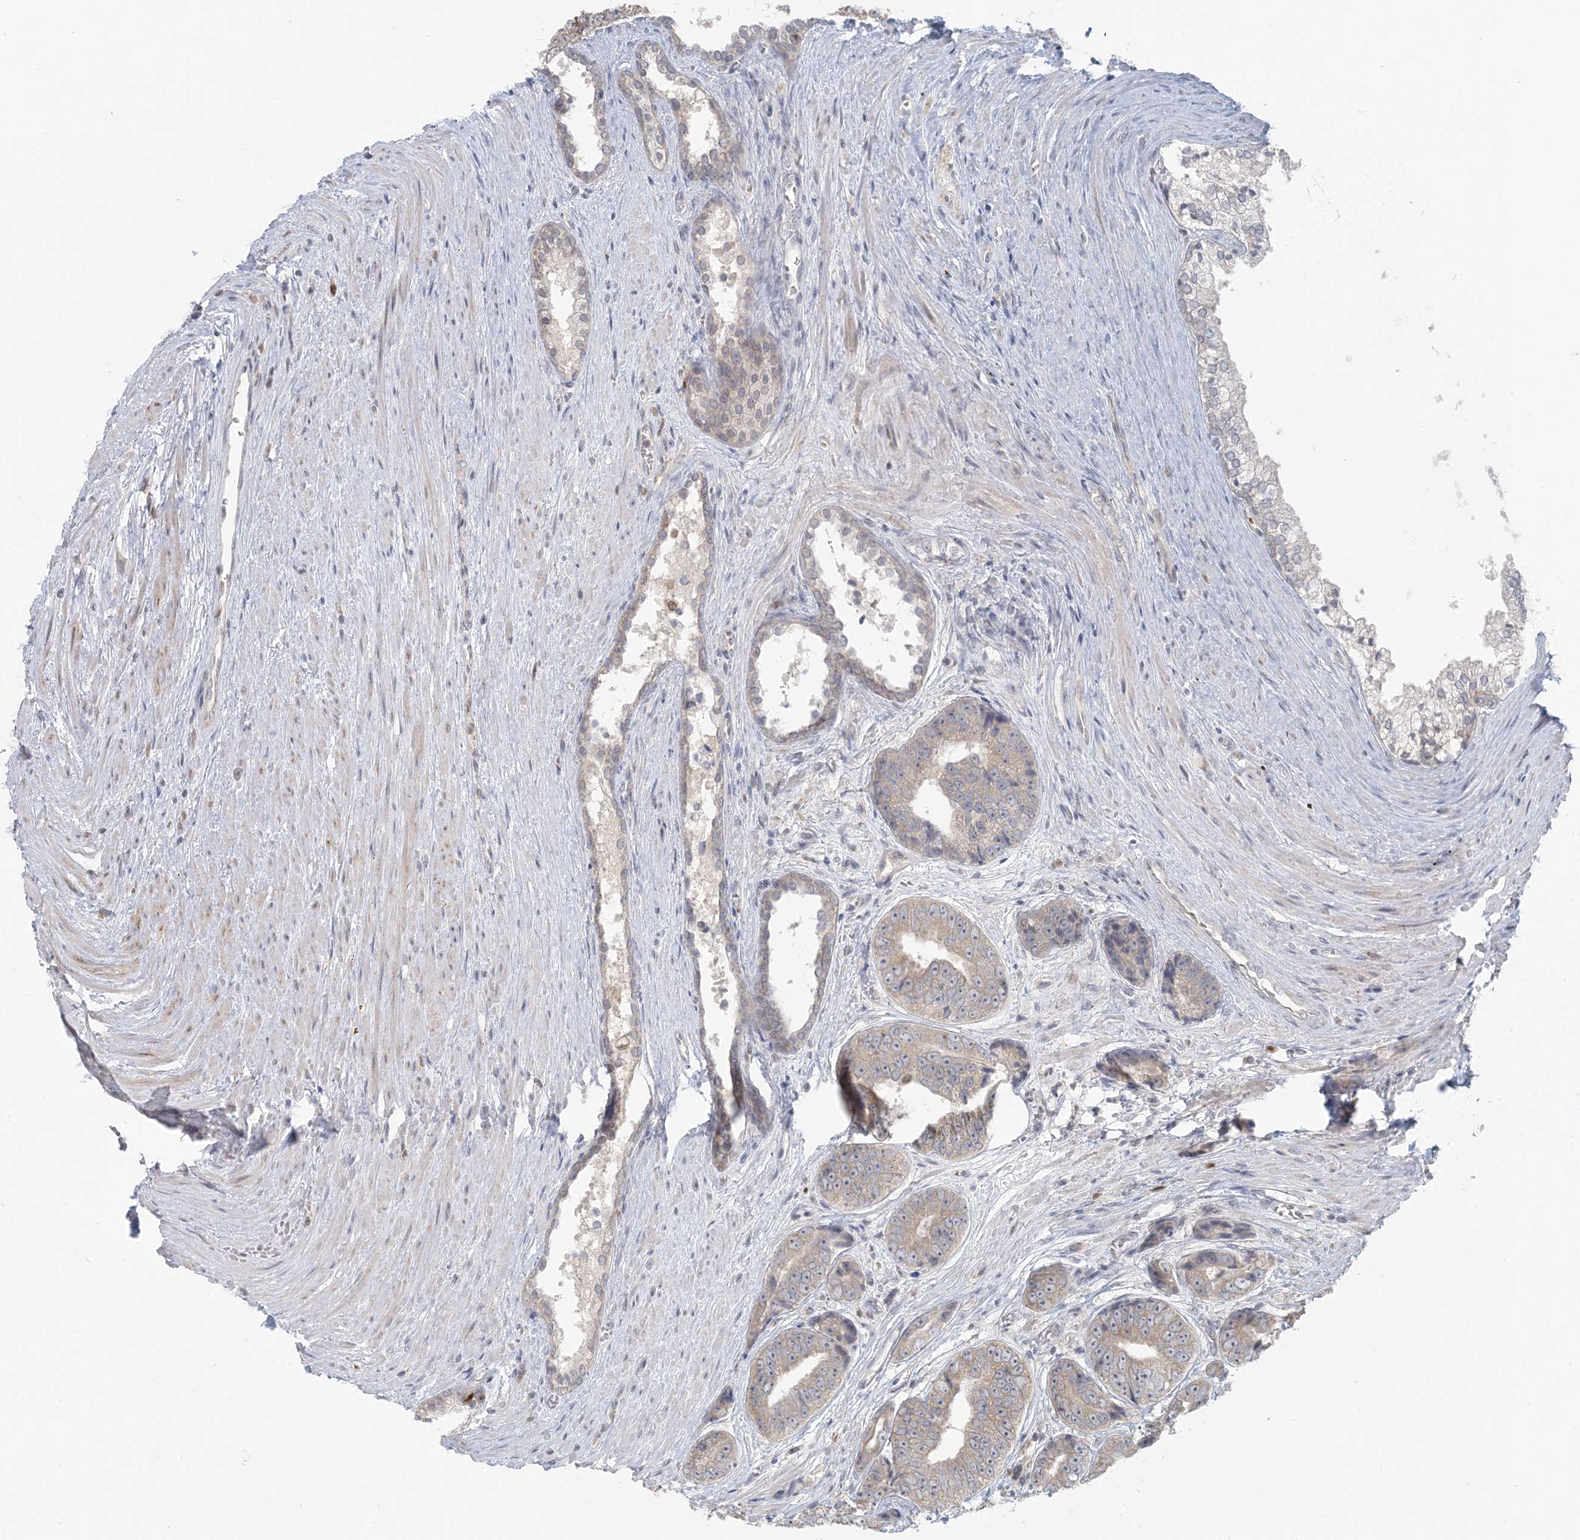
{"staining": {"intensity": "weak", "quantity": "25%-75%", "location": "cytoplasmic/membranous"}, "tissue": "prostate cancer", "cell_type": "Tumor cells", "image_type": "cancer", "snomed": [{"axis": "morphology", "description": "Adenocarcinoma, High grade"}, {"axis": "topography", "description": "Prostate"}], "caption": "DAB immunohistochemical staining of human prostate high-grade adenocarcinoma demonstrates weak cytoplasmic/membranous protein expression in about 25%-75% of tumor cells.", "gene": "CTDNEP1", "patient": {"sex": "male", "age": 61}}